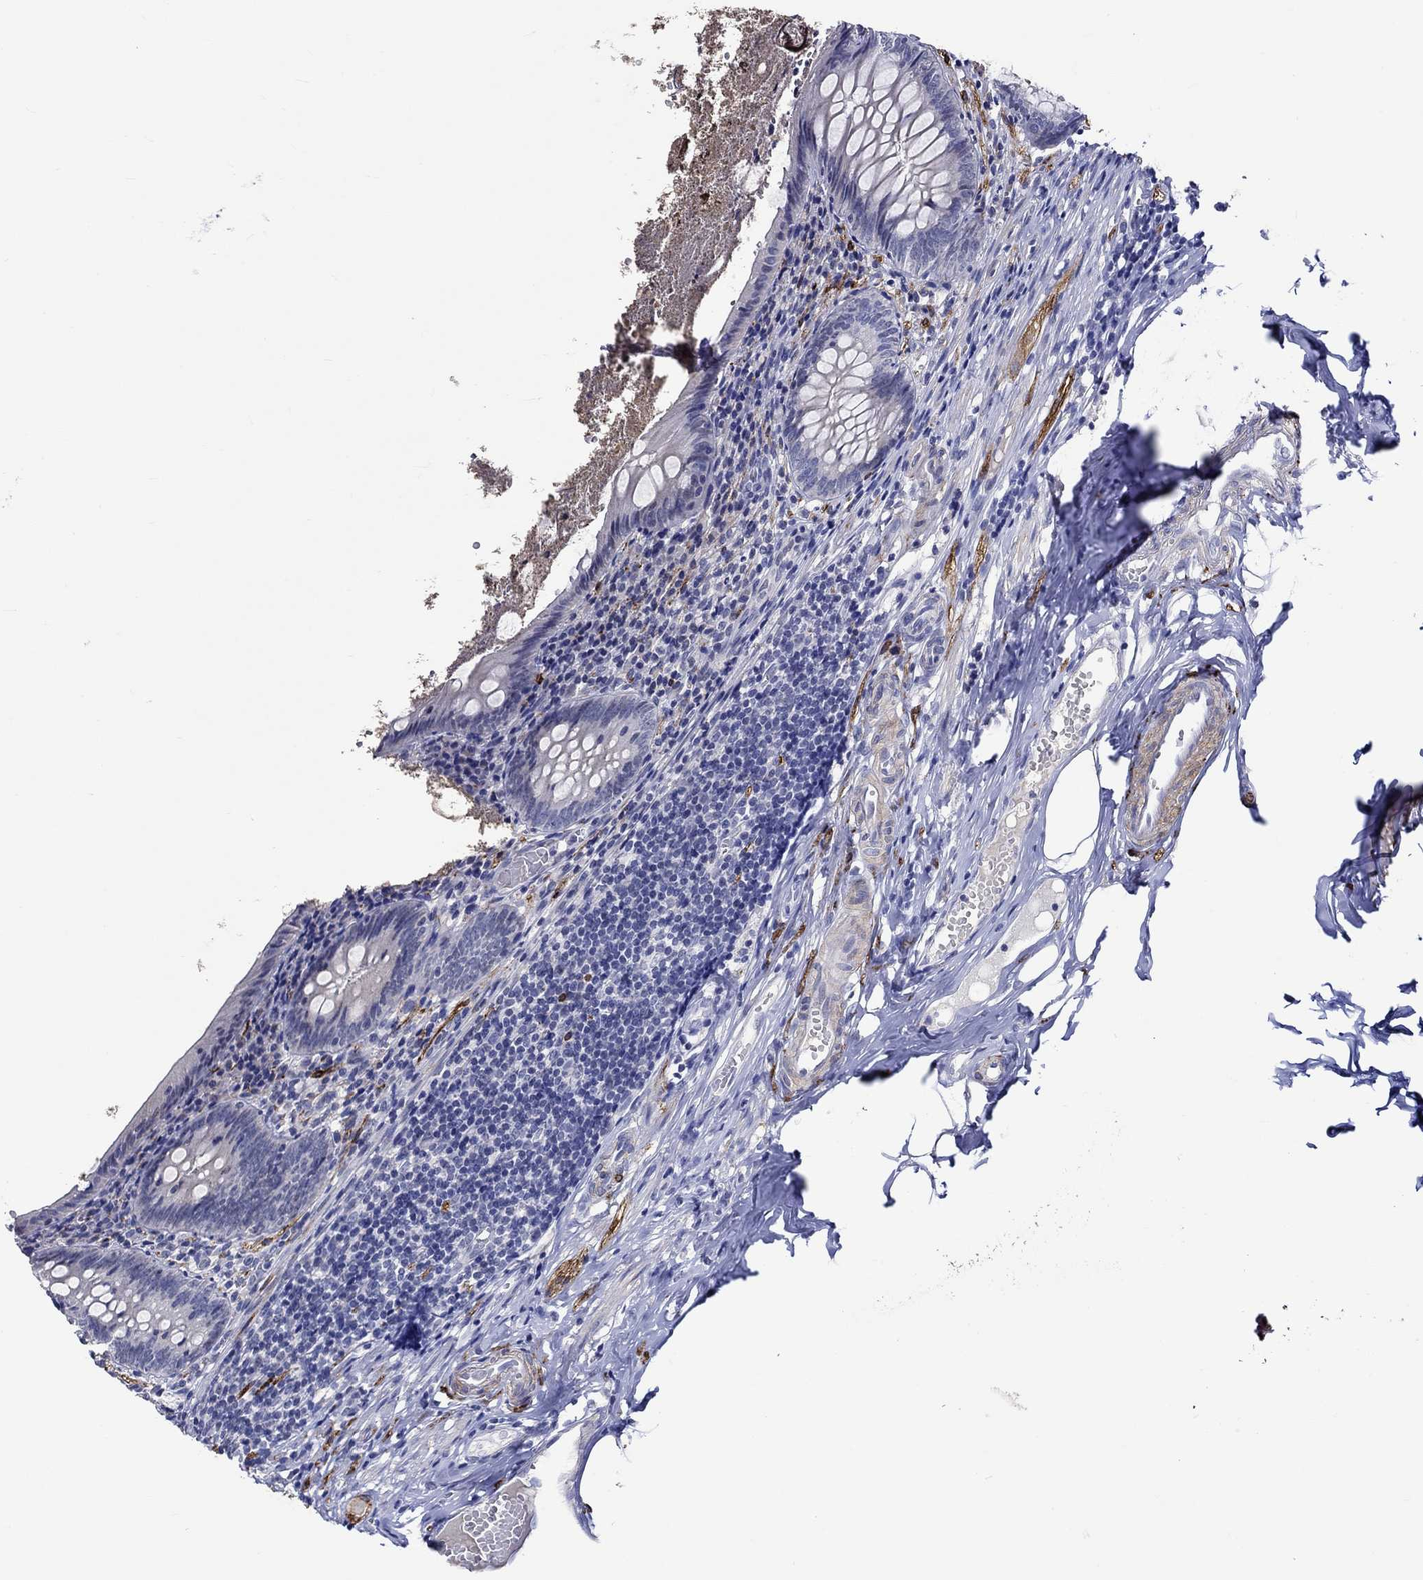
{"staining": {"intensity": "negative", "quantity": "none", "location": "none"}, "tissue": "appendix", "cell_type": "Glandular cells", "image_type": "normal", "snomed": [{"axis": "morphology", "description": "Normal tissue, NOS"}, {"axis": "topography", "description": "Appendix"}], "caption": "There is no significant expression in glandular cells of appendix. (Immunohistochemistry, brightfield microscopy, high magnification).", "gene": "CRYAB", "patient": {"sex": "female", "age": 23}}